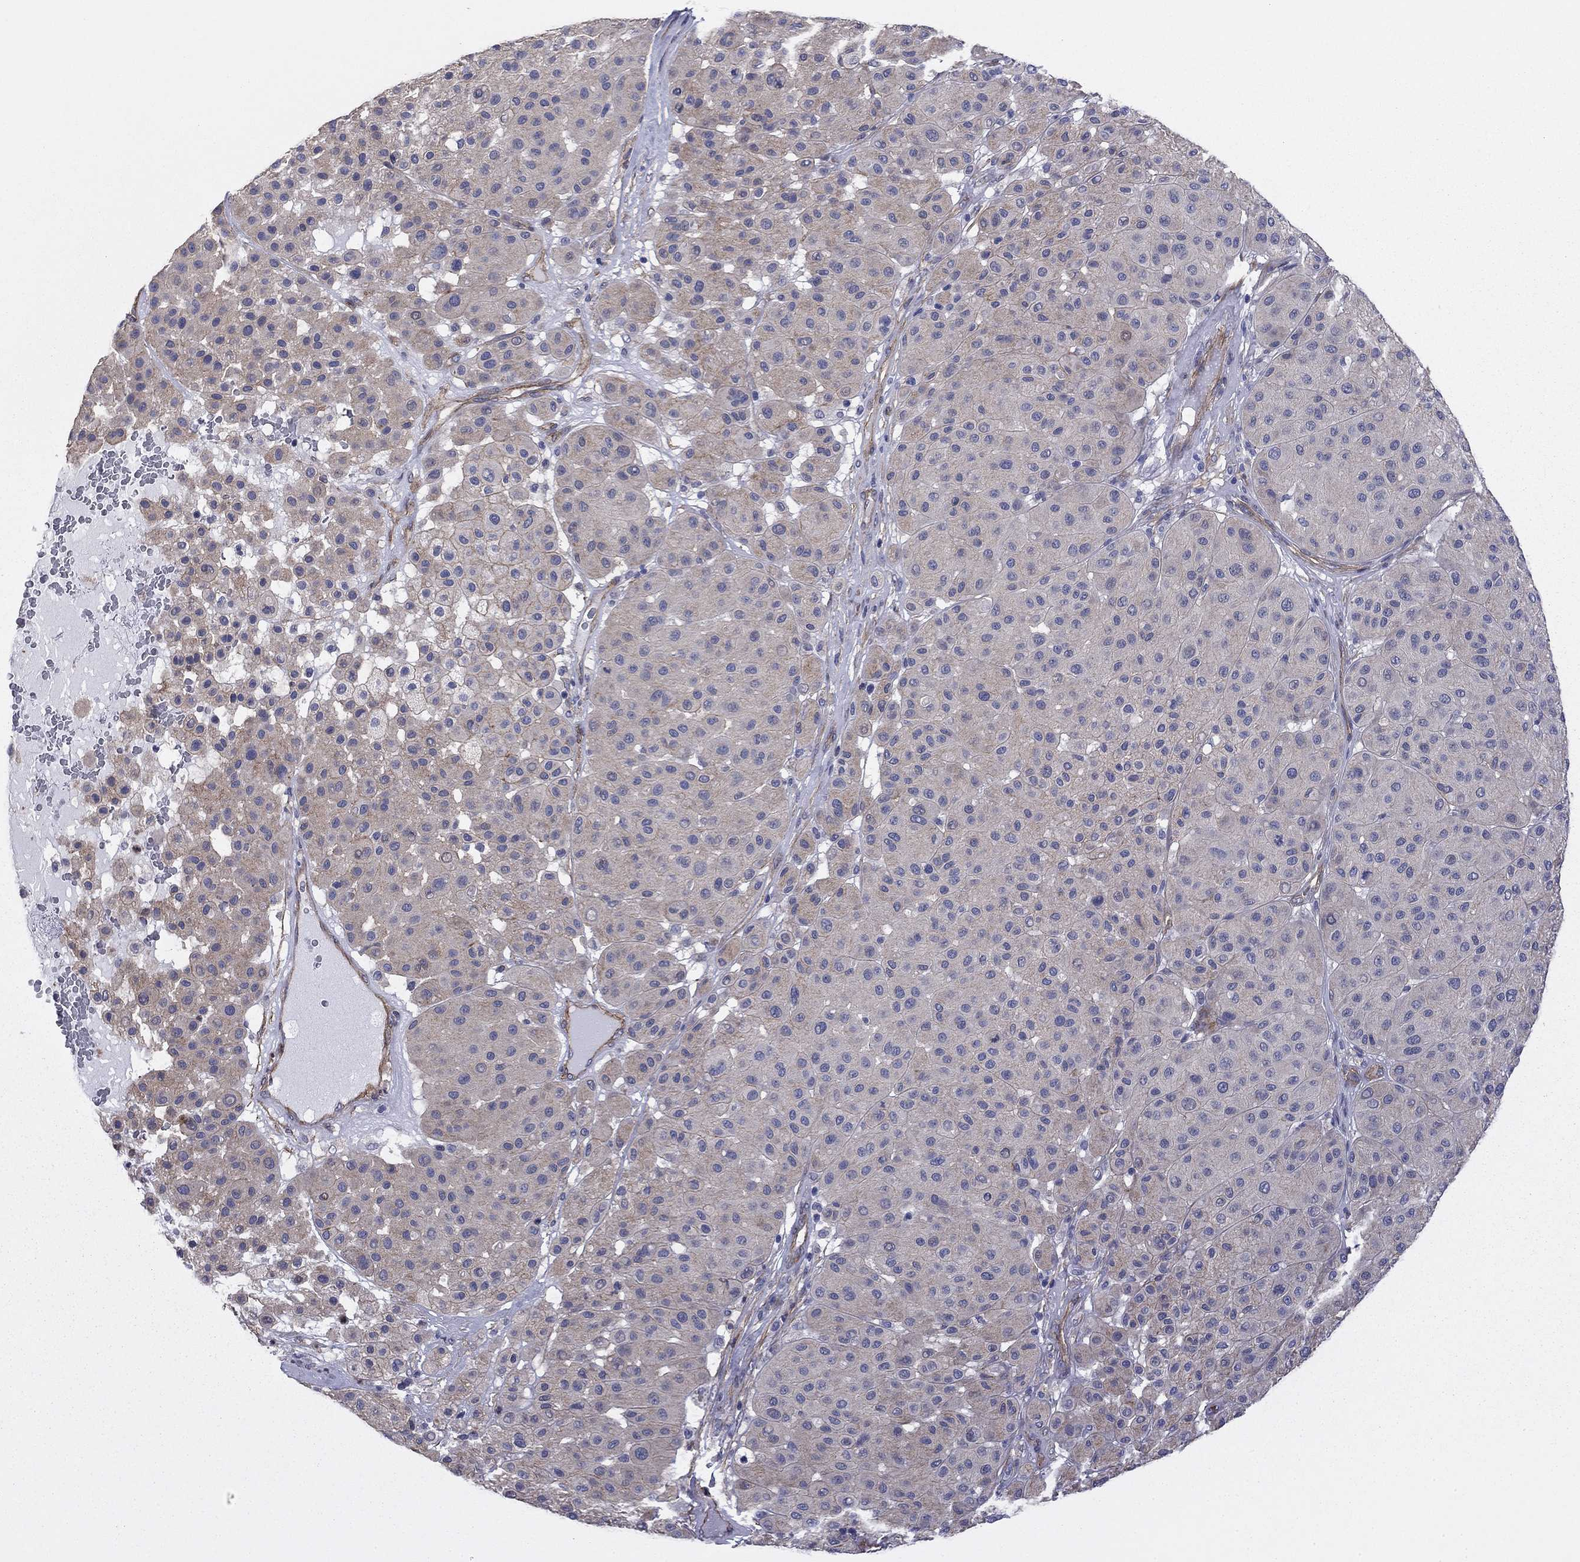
{"staining": {"intensity": "negative", "quantity": "none", "location": "none"}, "tissue": "melanoma", "cell_type": "Tumor cells", "image_type": "cancer", "snomed": [{"axis": "morphology", "description": "Malignant melanoma, Metastatic site"}, {"axis": "topography", "description": "Smooth muscle"}], "caption": "Melanoma was stained to show a protein in brown. There is no significant positivity in tumor cells. (DAB immunohistochemistry with hematoxylin counter stain).", "gene": "TCHH", "patient": {"sex": "male", "age": 41}}